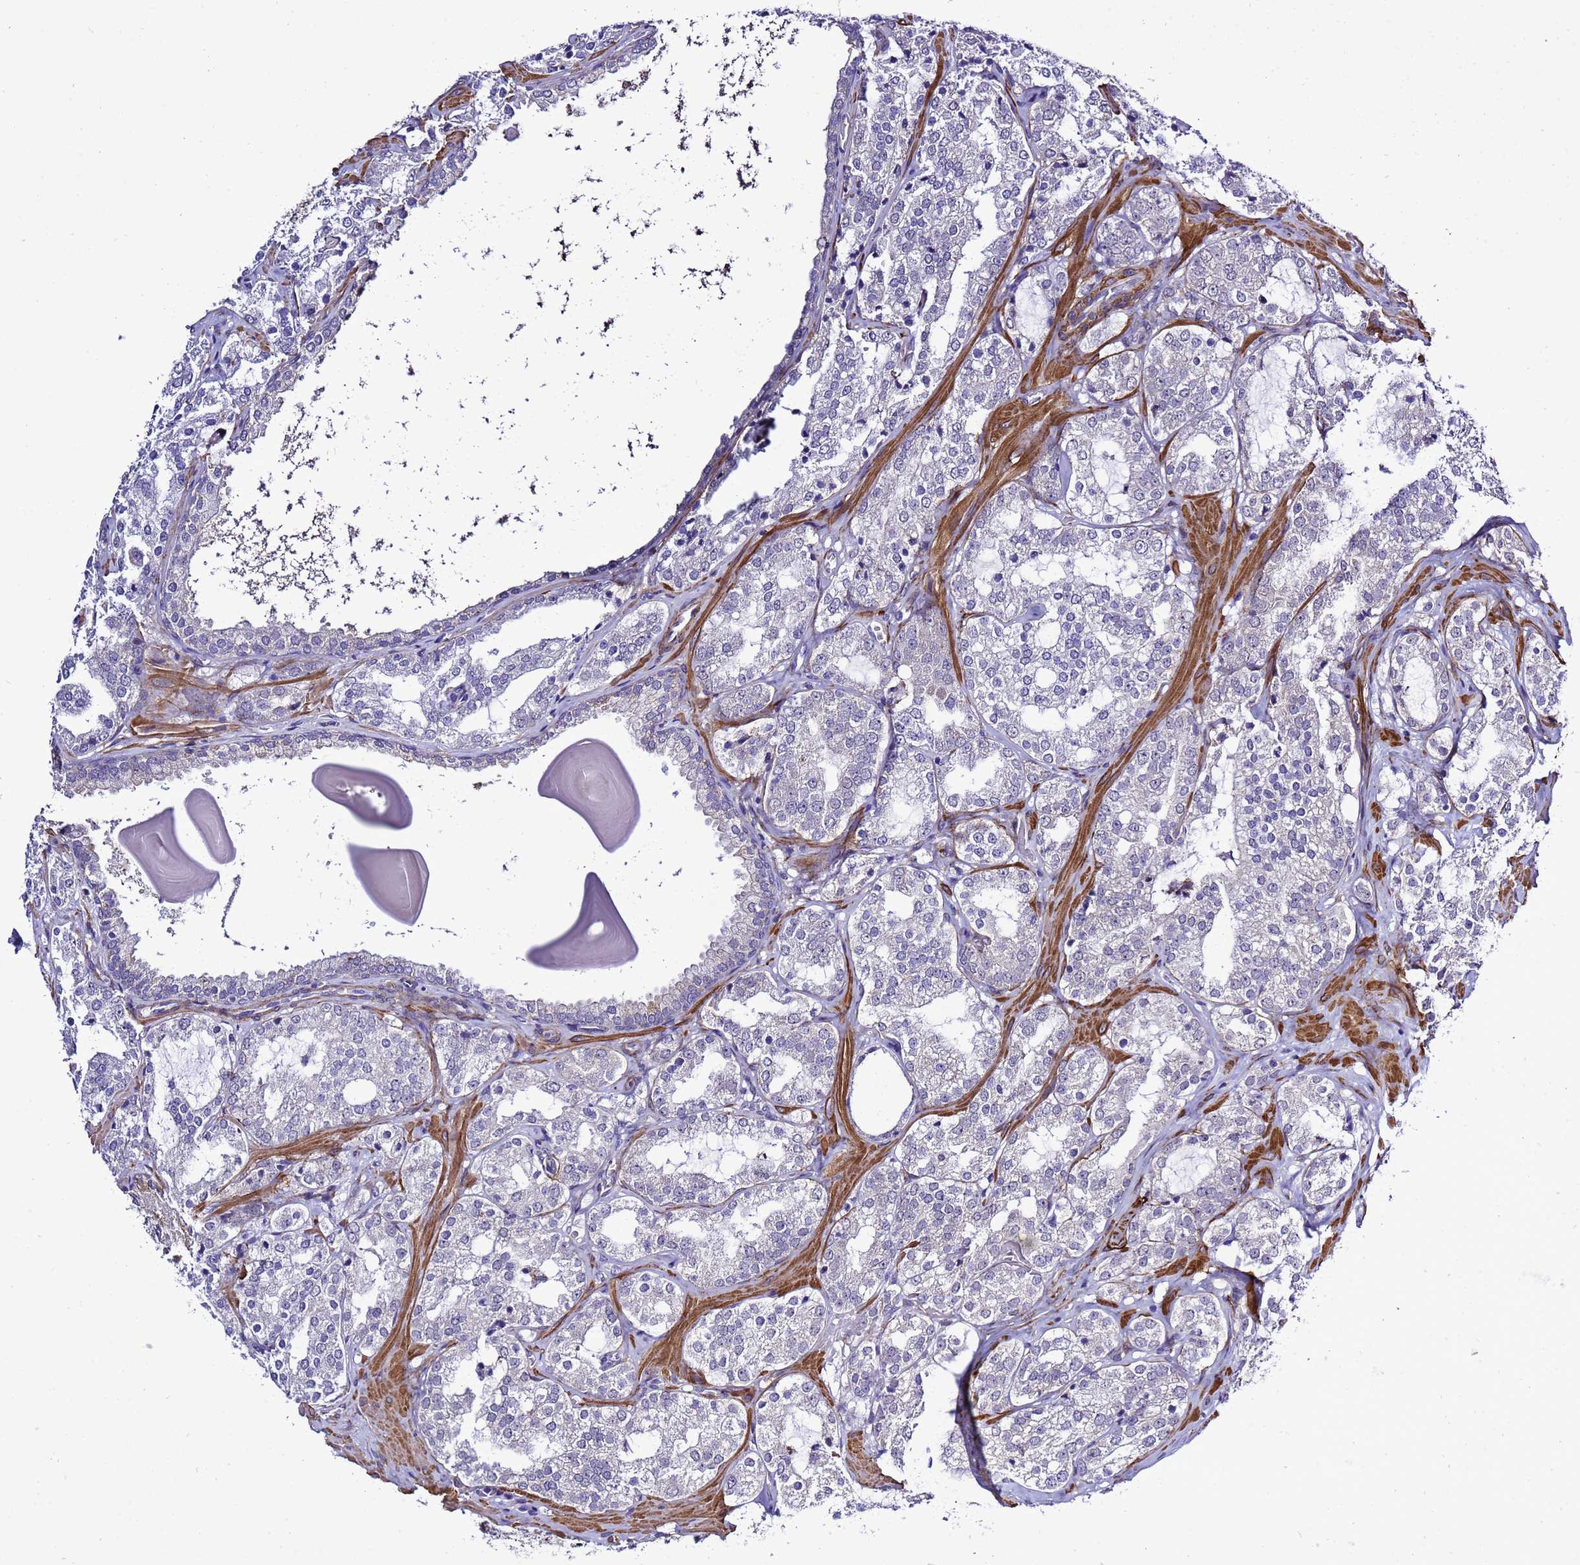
{"staining": {"intensity": "negative", "quantity": "none", "location": "none"}, "tissue": "prostate cancer", "cell_type": "Tumor cells", "image_type": "cancer", "snomed": [{"axis": "morphology", "description": "Adenocarcinoma, High grade"}, {"axis": "topography", "description": "Prostate"}], "caption": "The image exhibits no staining of tumor cells in prostate cancer (adenocarcinoma (high-grade)).", "gene": "GZF1", "patient": {"sex": "male", "age": 64}}